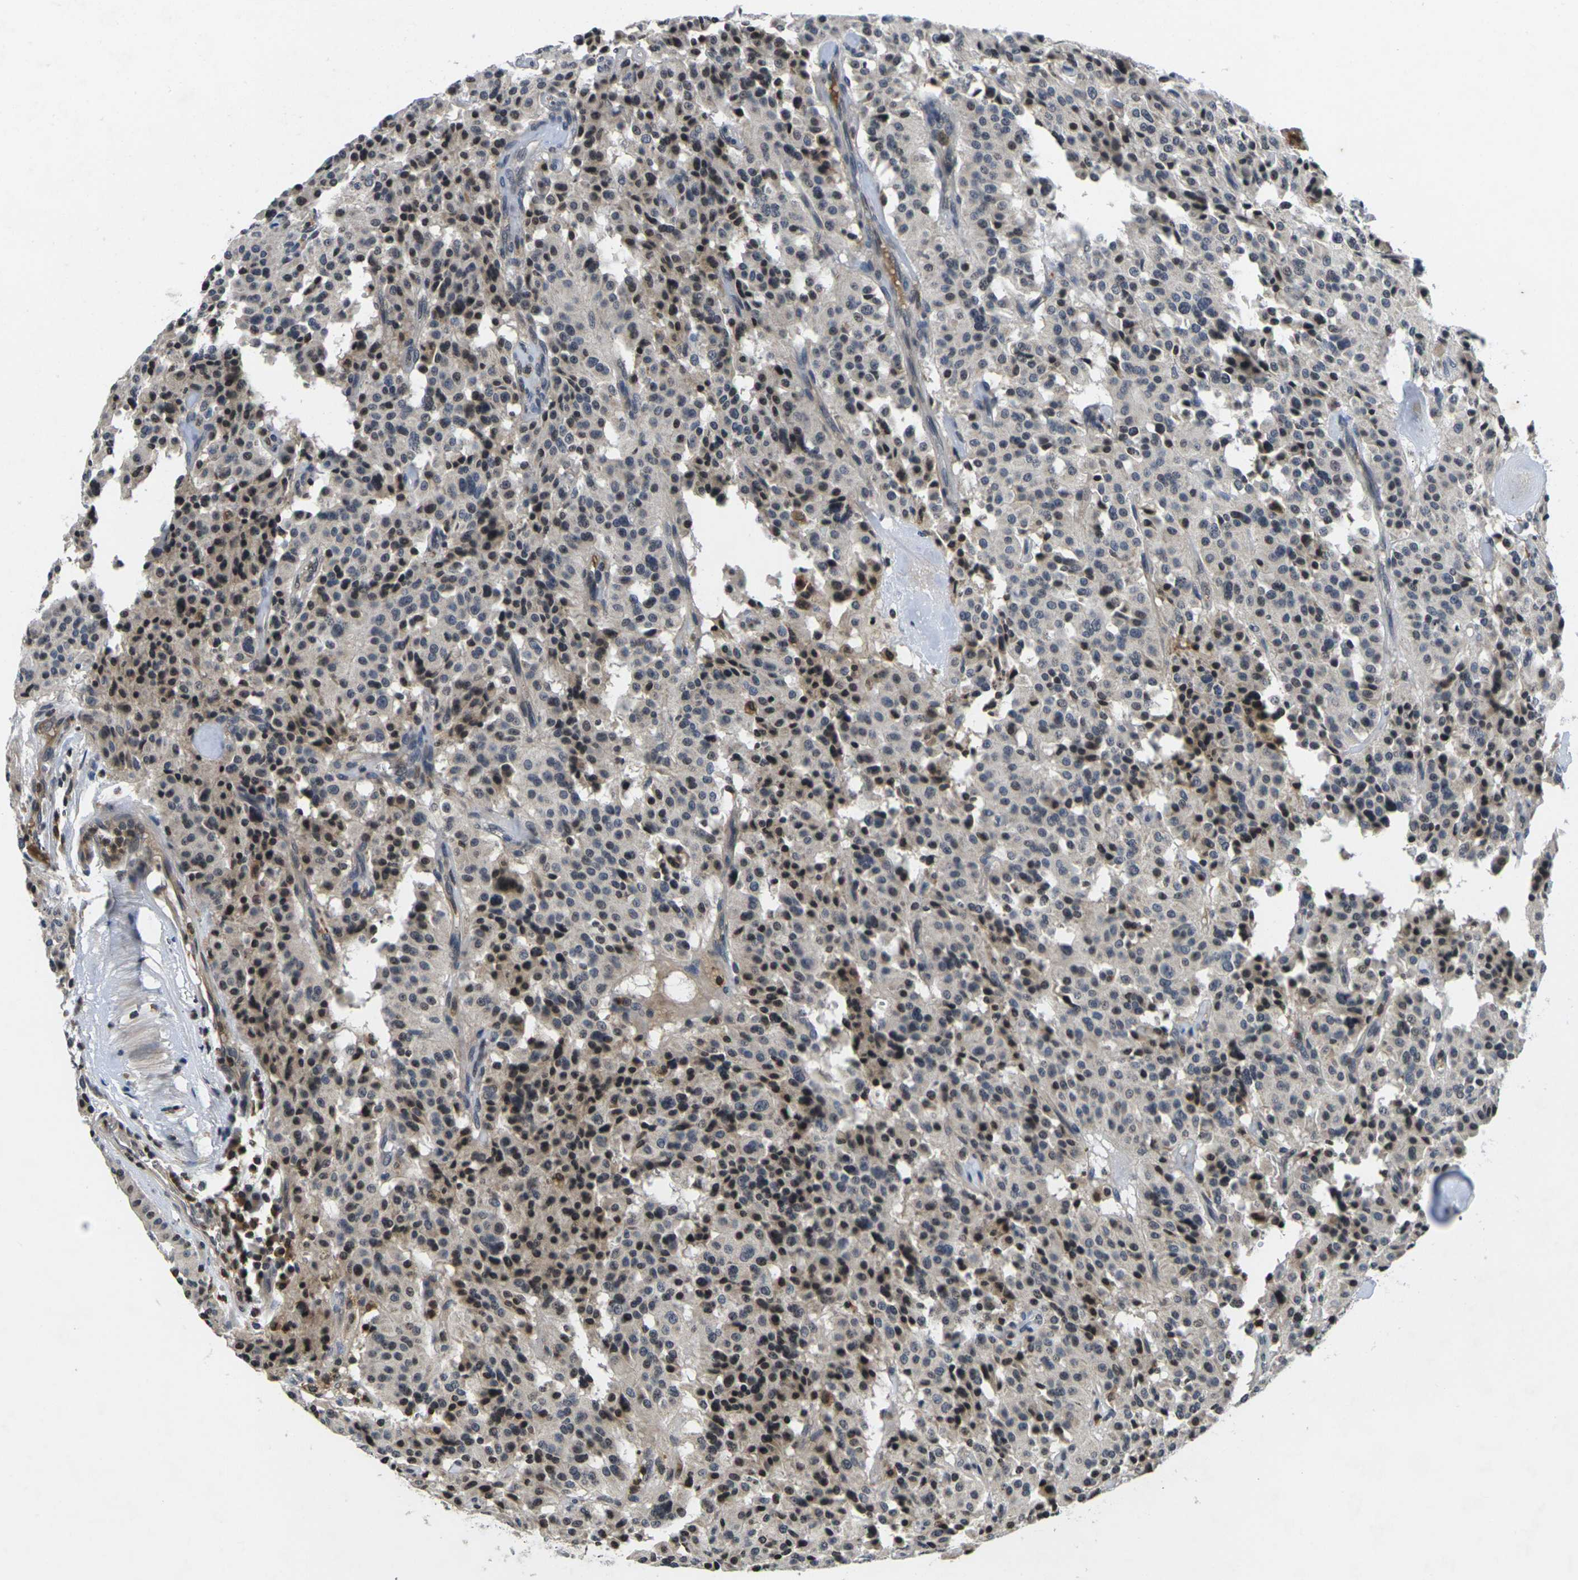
{"staining": {"intensity": "negative", "quantity": "none", "location": "none"}, "tissue": "carcinoid", "cell_type": "Tumor cells", "image_type": "cancer", "snomed": [{"axis": "morphology", "description": "Carcinoid, malignant, NOS"}, {"axis": "topography", "description": "Lung"}], "caption": "Immunohistochemistry (IHC) photomicrograph of neoplastic tissue: human carcinoid stained with DAB reveals no significant protein positivity in tumor cells. (DAB IHC with hematoxylin counter stain).", "gene": "C1QC", "patient": {"sex": "male", "age": 30}}